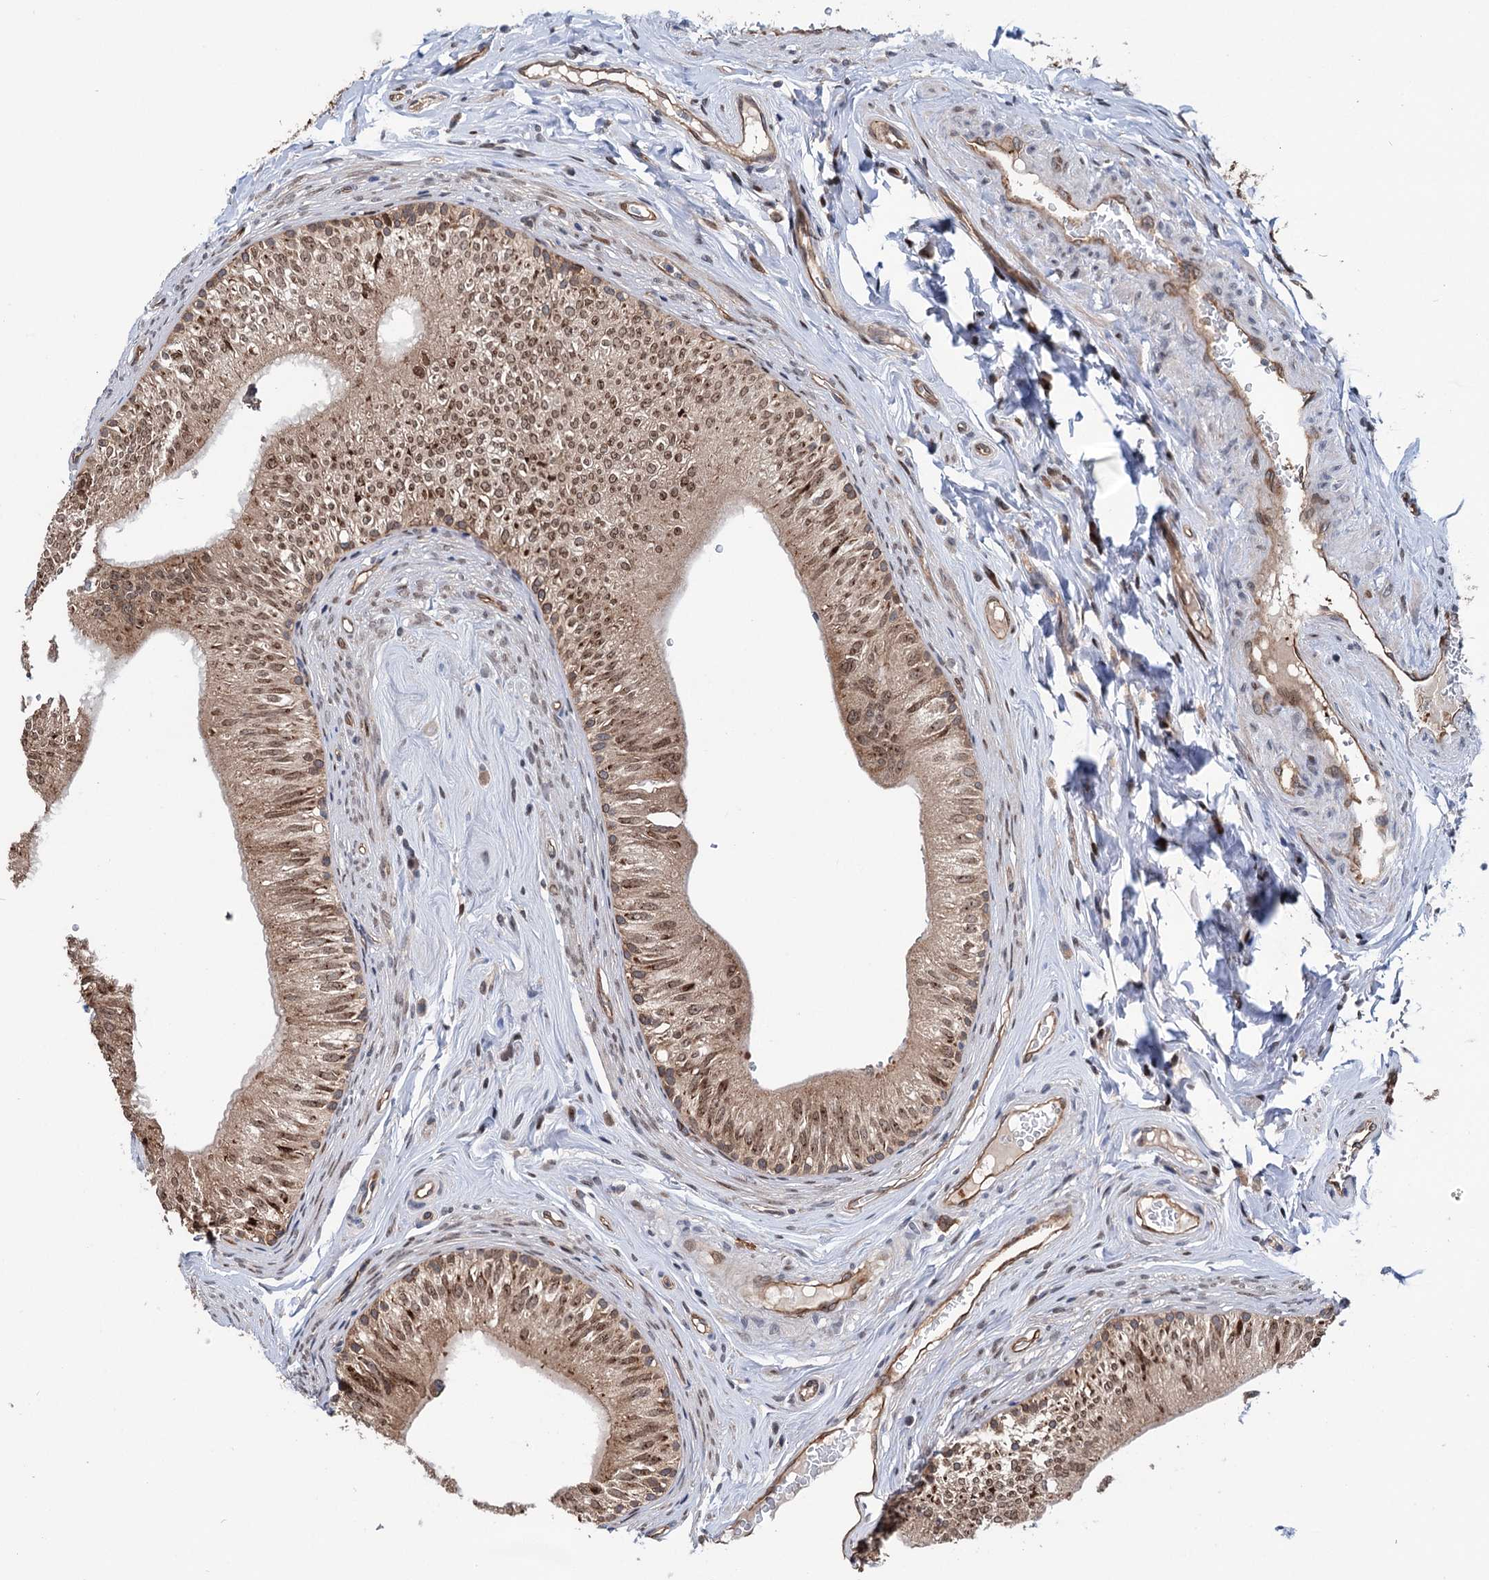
{"staining": {"intensity": "moderate", "quantity": ">75%", "location": "cytoplasmic/membranous,nuclear"}, "tissue": "epididymis", "cell_type": "Glandular cells", "image_type": "normal", "snomed": [{"axis": "morphology", "description": "Normal tissue, NOS"}, {"axis": "topography", "description": "Epididymis"}], "caption": "Immunohistochemical staining of normal human epididymis displays medium levels of moderate cytoplasmic/membranous,nuclear expression in approximately >75% of glandular cells. (Stains: DAB in brown, nuclei in blue, Microscopy: brightfield microscopy at high magnification).", "gene": "NCAPD2", "patient": {"sex": "male", "age": 46}}